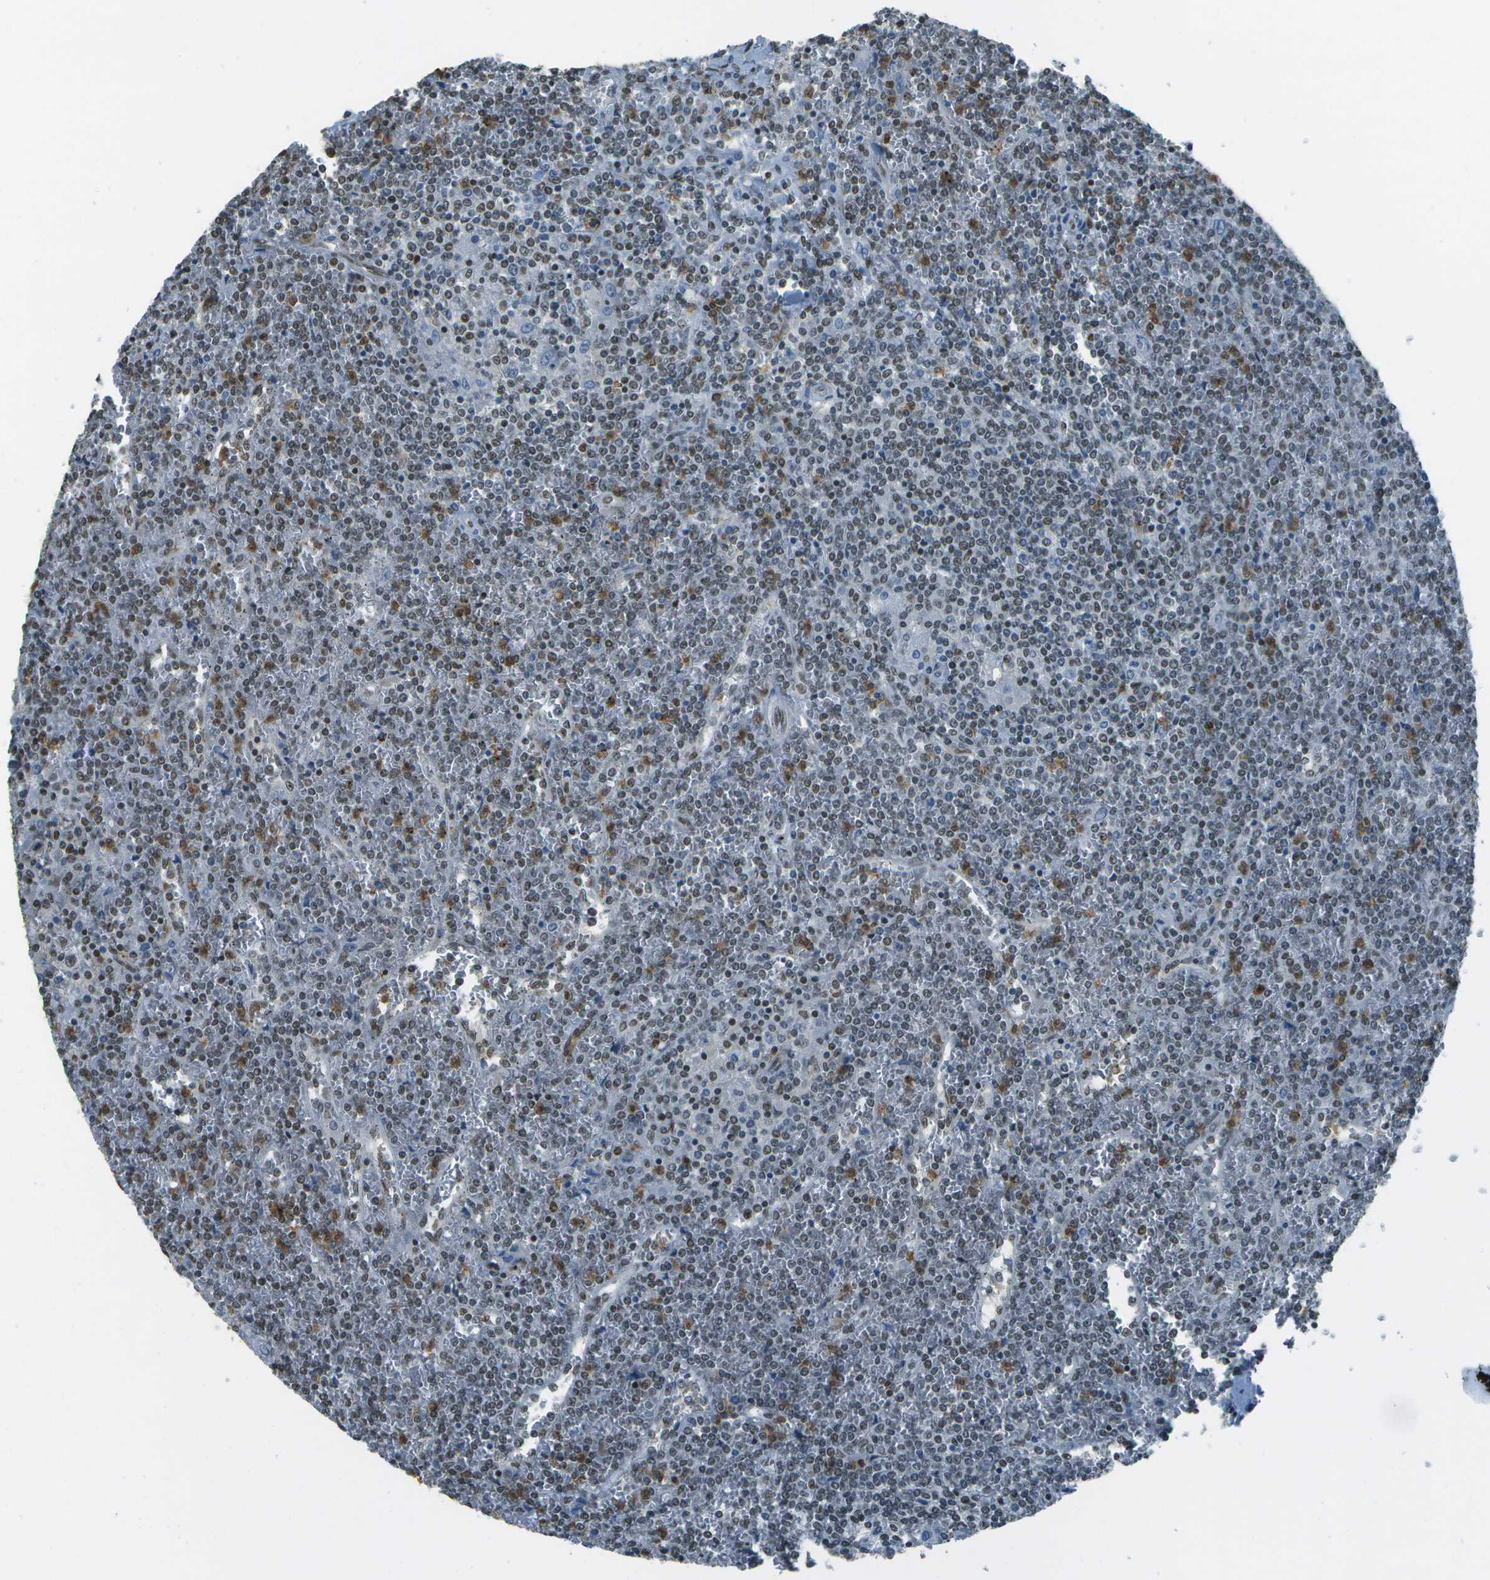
{"staining": {"intensity": "weak", "quantity": ">75%", "location": "nuclear"}, "tissue": "lymphoma", "cell_type": "Tumor cells", "image_type": "cancer", "snomed": [{"axis": "morphology", "description": "Malignant lymphoma, non-Hodgkin's type, Low grade"}, {"axis": "topography", "description": "Spleen"}], "caption": "The image reveals a brown stain indicating the presence of a protein in the nuclear of tumor cells in lymphoma.", "gene": "DEPDC1", "patient": {"sex": "female", "age": 19}}